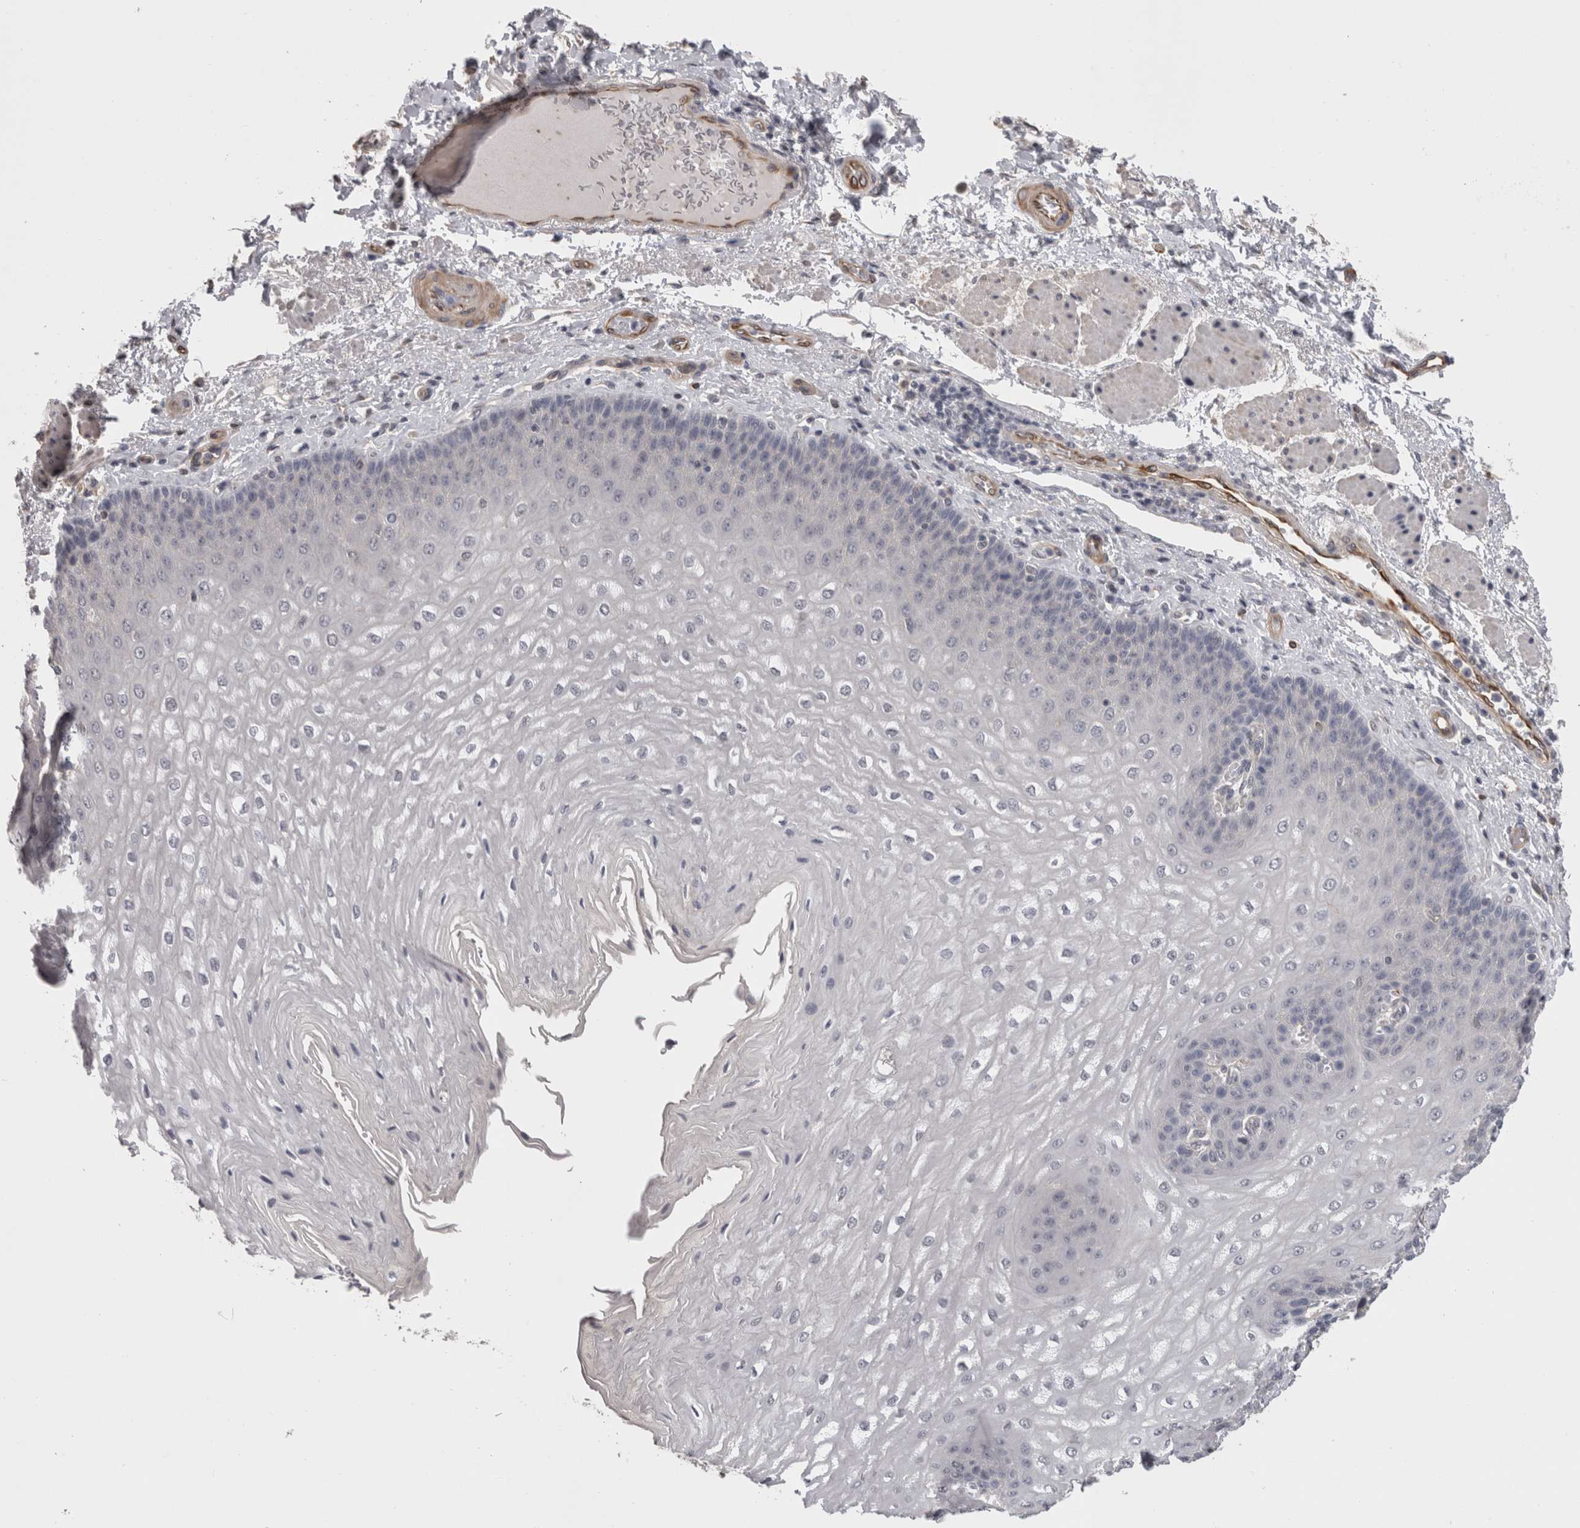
{"staining": {"intensity": "negative", "quantity": "none", "location": "none"}, "tissue": "esophagus", "cell_type": "Squamous epithelial cells", "image_type": "normal", "snomed": [{"axis": "morphology", "description": "Normal tissue, NOS"}, {"axis": "topography", "description": "Esophagus"}], "caption": "Immunohistochemical staining of benign human esophagus displays no significant positivity in squamous epithelial cells.", "gene": "RMDN1", "patient": {"sex": "male", "age": 54}}